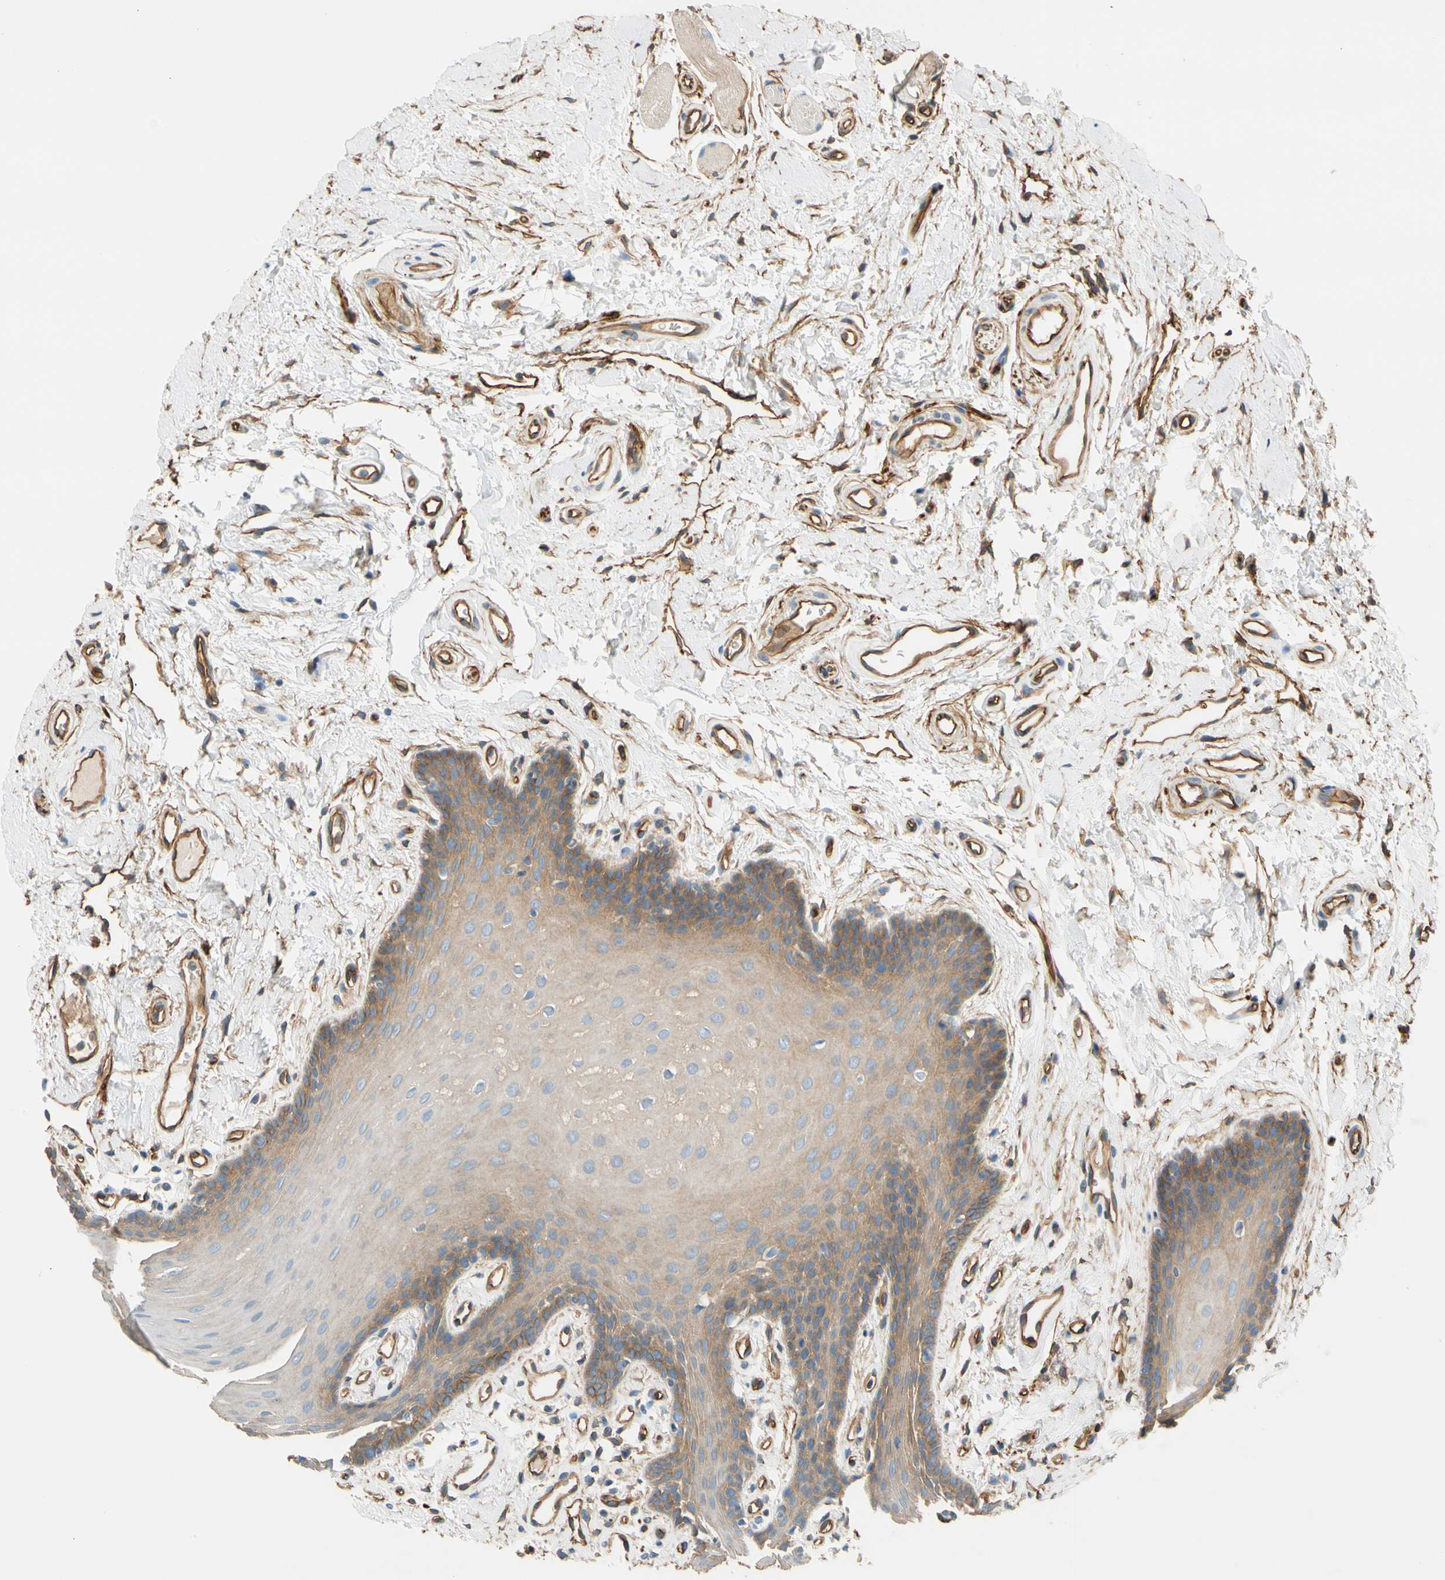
{"staining": {"intensity": "weak", "quantity": "<25%", "location": "cytoplasmic/membranous"}, "tissue": "oral mucosa", "cell_type": "Squamous epithelial cells", "image_type": "normal", "snomed": [{"axis": "morphology", "description": "Normal tissue, NOS"}, {"axis": "topography", "description": "Oral tissue"}], "caption": "Protein analysis of benign oral mucosa reveals no significant expression in squamous epithelial cells. The staining was performed using DAB to visualize the protein expression in brown, while the nuclei were stained in blue with hematoxylin (Magnification: 20x).", "gene": "SPTAN1", "patient": {"sex": "male", "age": 62}}